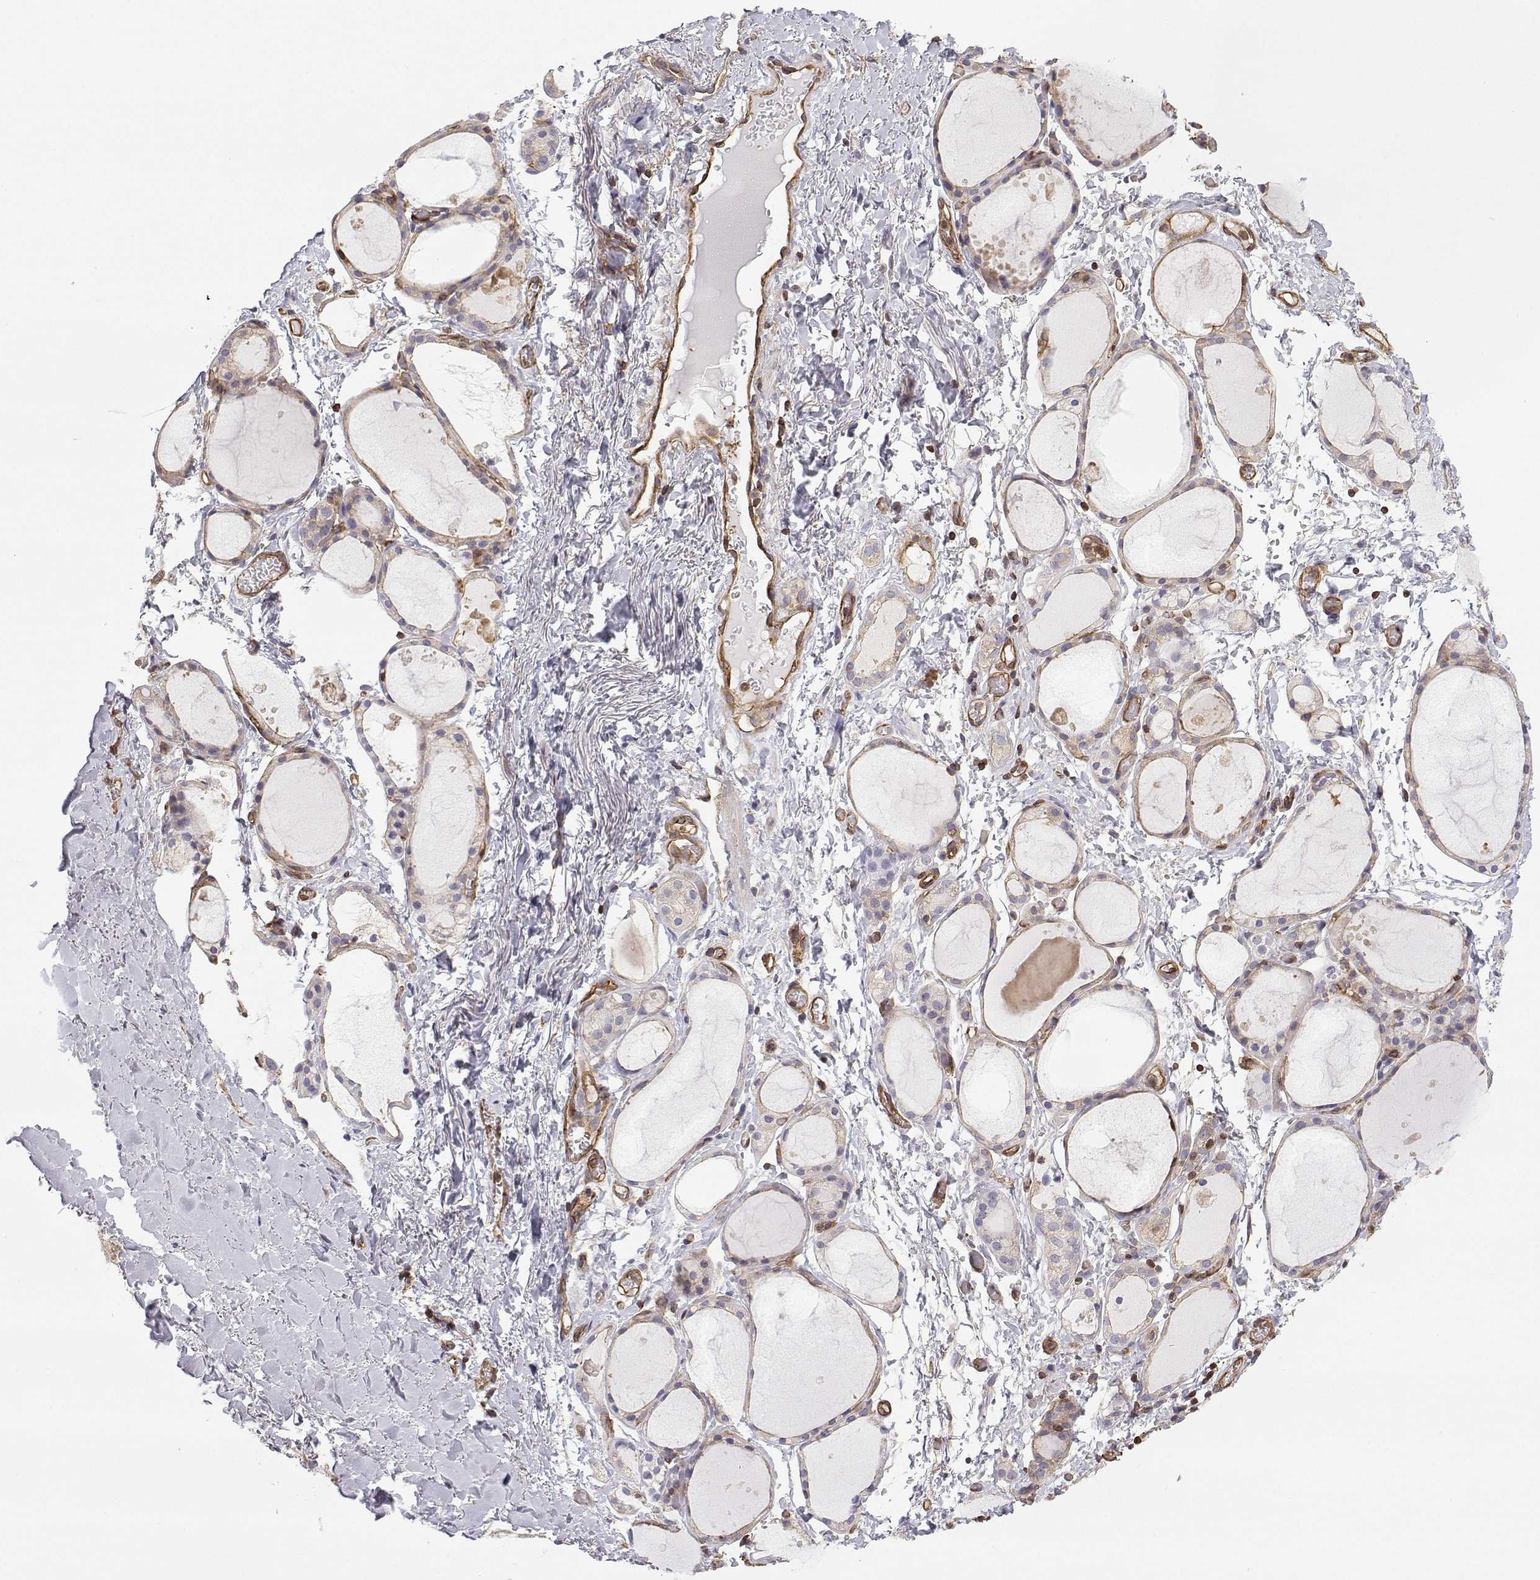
{"staining": {"intensity": "weak", "quantity": "25%-75%", "location": "cytoplasmic/membranous"}, "tissue": "thyroid gland", "cell_type": "Glandular cells", "image_type": "normal", "snomed": [{"axis": "morphology", "description": "Normal tissue, NOS"}, {"axis": "topography", "description": "Thyroid gland"}], "caption": "Immunohistochemical staining of benign thyroid gland exhibits low levels of weak cytoplasmic/membranous expression in about 25%-75% of glandular cells. The staining is performed using DAB (3,3'-diaminobenzidine) brown chromogen to label protein expression. The nuclei are counter-stained blue using hematoxylin.", "gene": "MYH9", "patient": {"sex": "male", "age": 68}}